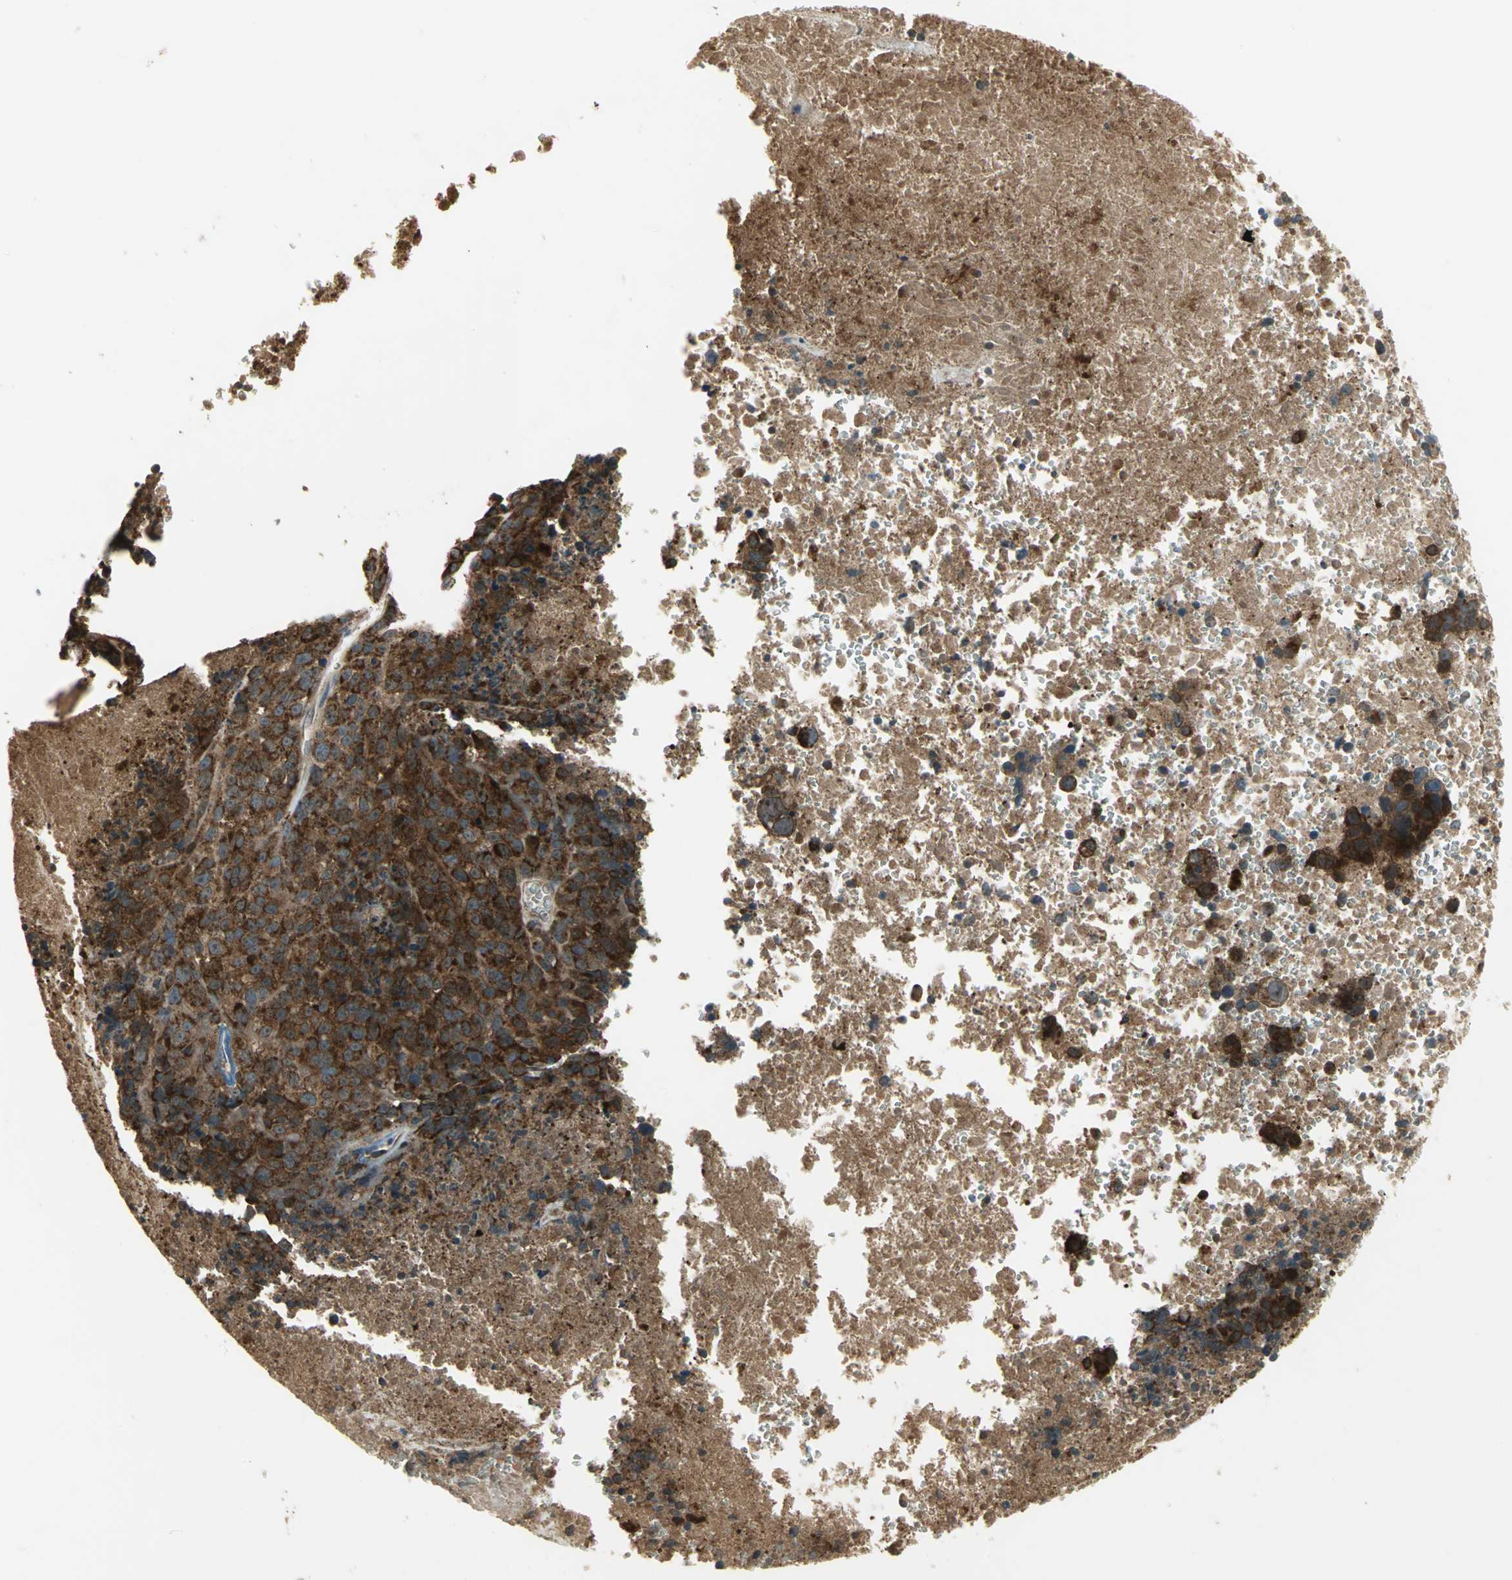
{"staining": {"intensity": "strong", "quantity": ">75%", "location": "cytoplasmic/membranous"}, "tissue": "melanoma", "cell_type": "Tumor cells", "image_type": "cancer", "snomed": [{"axis": "morphology", "description": "Malignant melanoma, Metastatic site"}, {"axis": "topography", "description": "Cerebral cortex"}], "caption": "This histopathology image demonstrates malignant melanoma (metastatic site) stained with IHC to label a protein in brown. The cytoplasmic/membranous of tumor cells show strong positivity for the protein. Nuclei are counter-stained blue.", "gene": "AMT", "patient": {"sex": "female", "age": 52}}